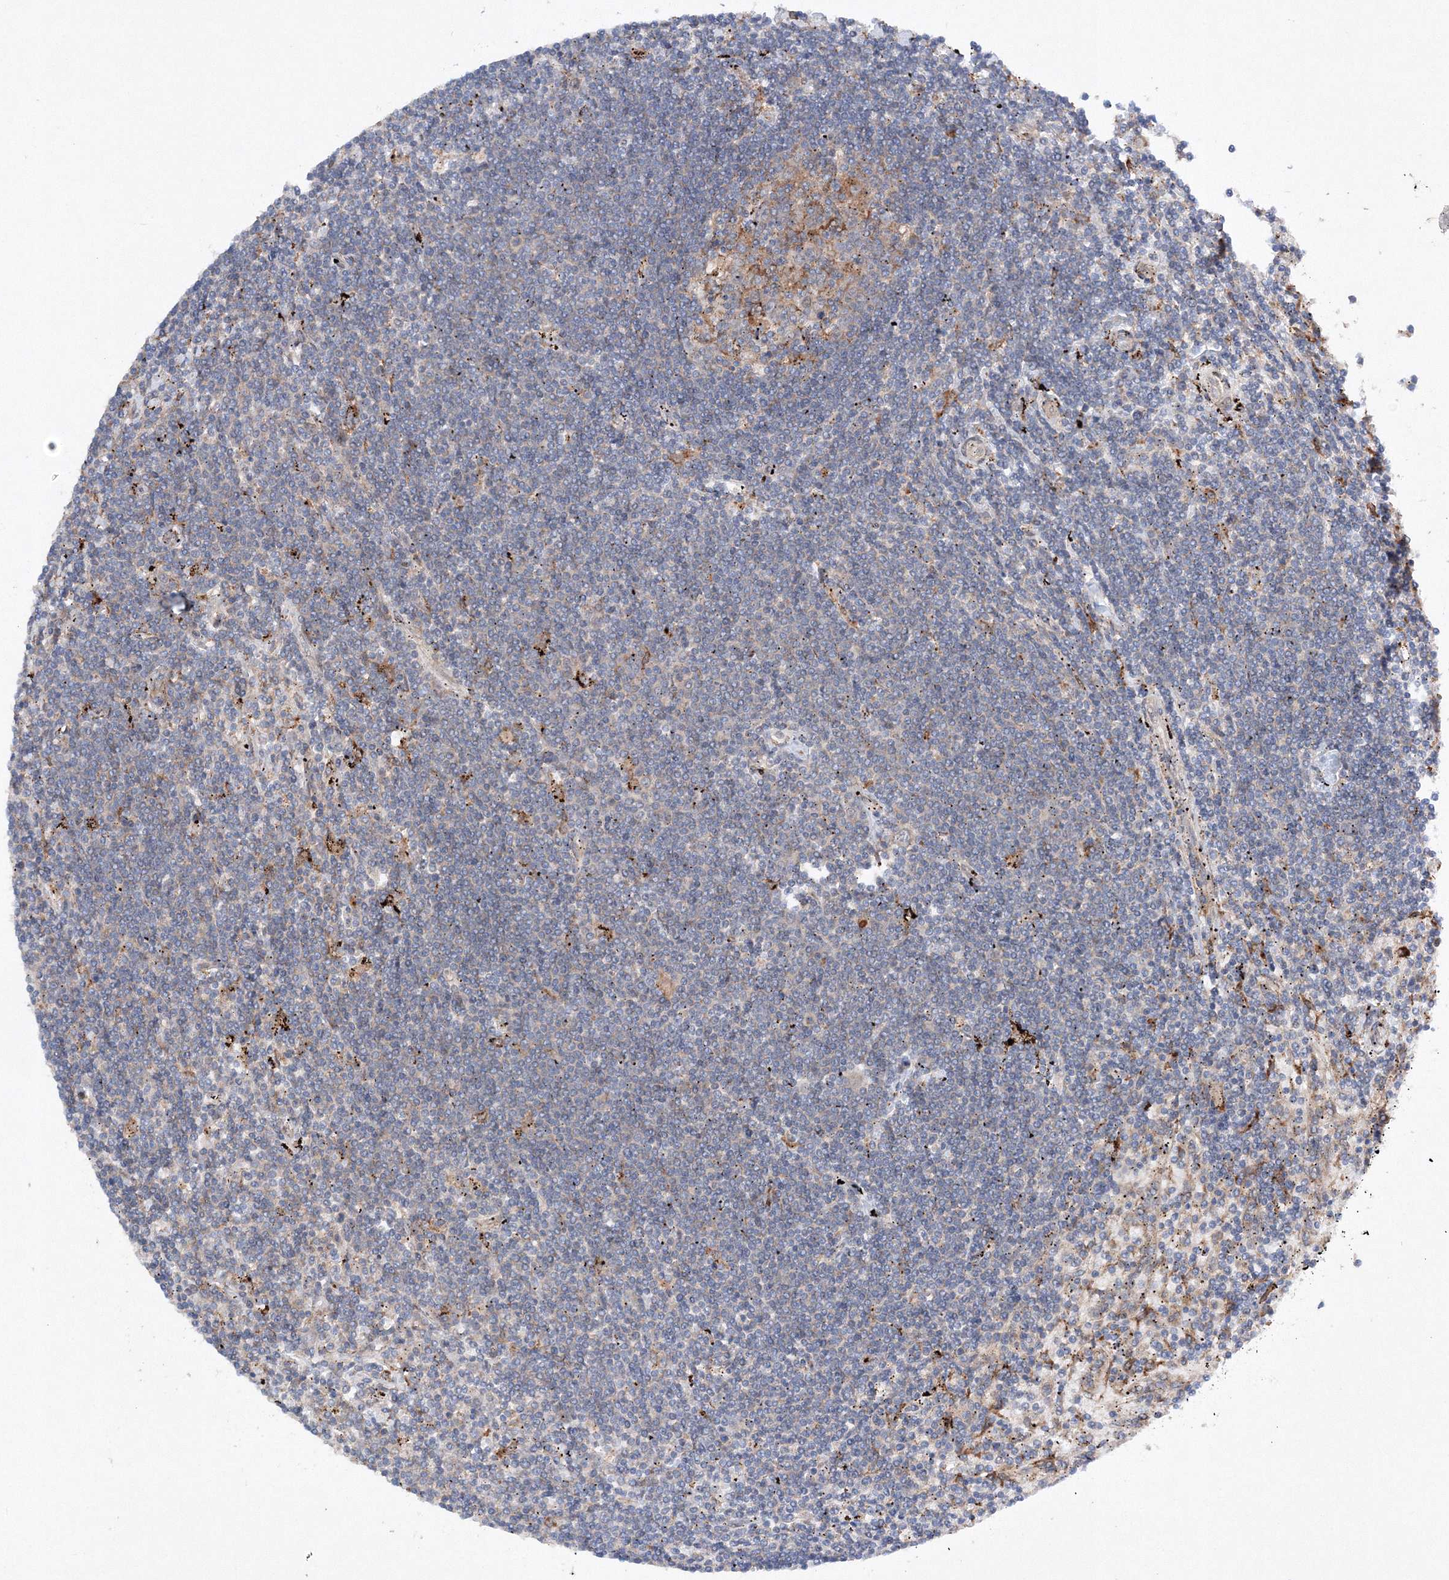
{"staining": {"intensity": "negative", "quantity": "none", "location": "none"}, "tissue": "lymphoma", "cell_type": "Tumor cells", "image_type": "cancer", "snomed": [{"axis": "morphology", "description": "Malignant lymphoma, non-Hodgkin's type, Low grade"}, {"axis": "topography", "description": "Spleen"}], "caption": "An image of malignant lymphoma, non-Hodgkin's type (low-grade) stained for a protein exhibits no brown staining in tumor cells.", "gene": "SLC36A1", "patient": {"sex": "male", "age": 76}}